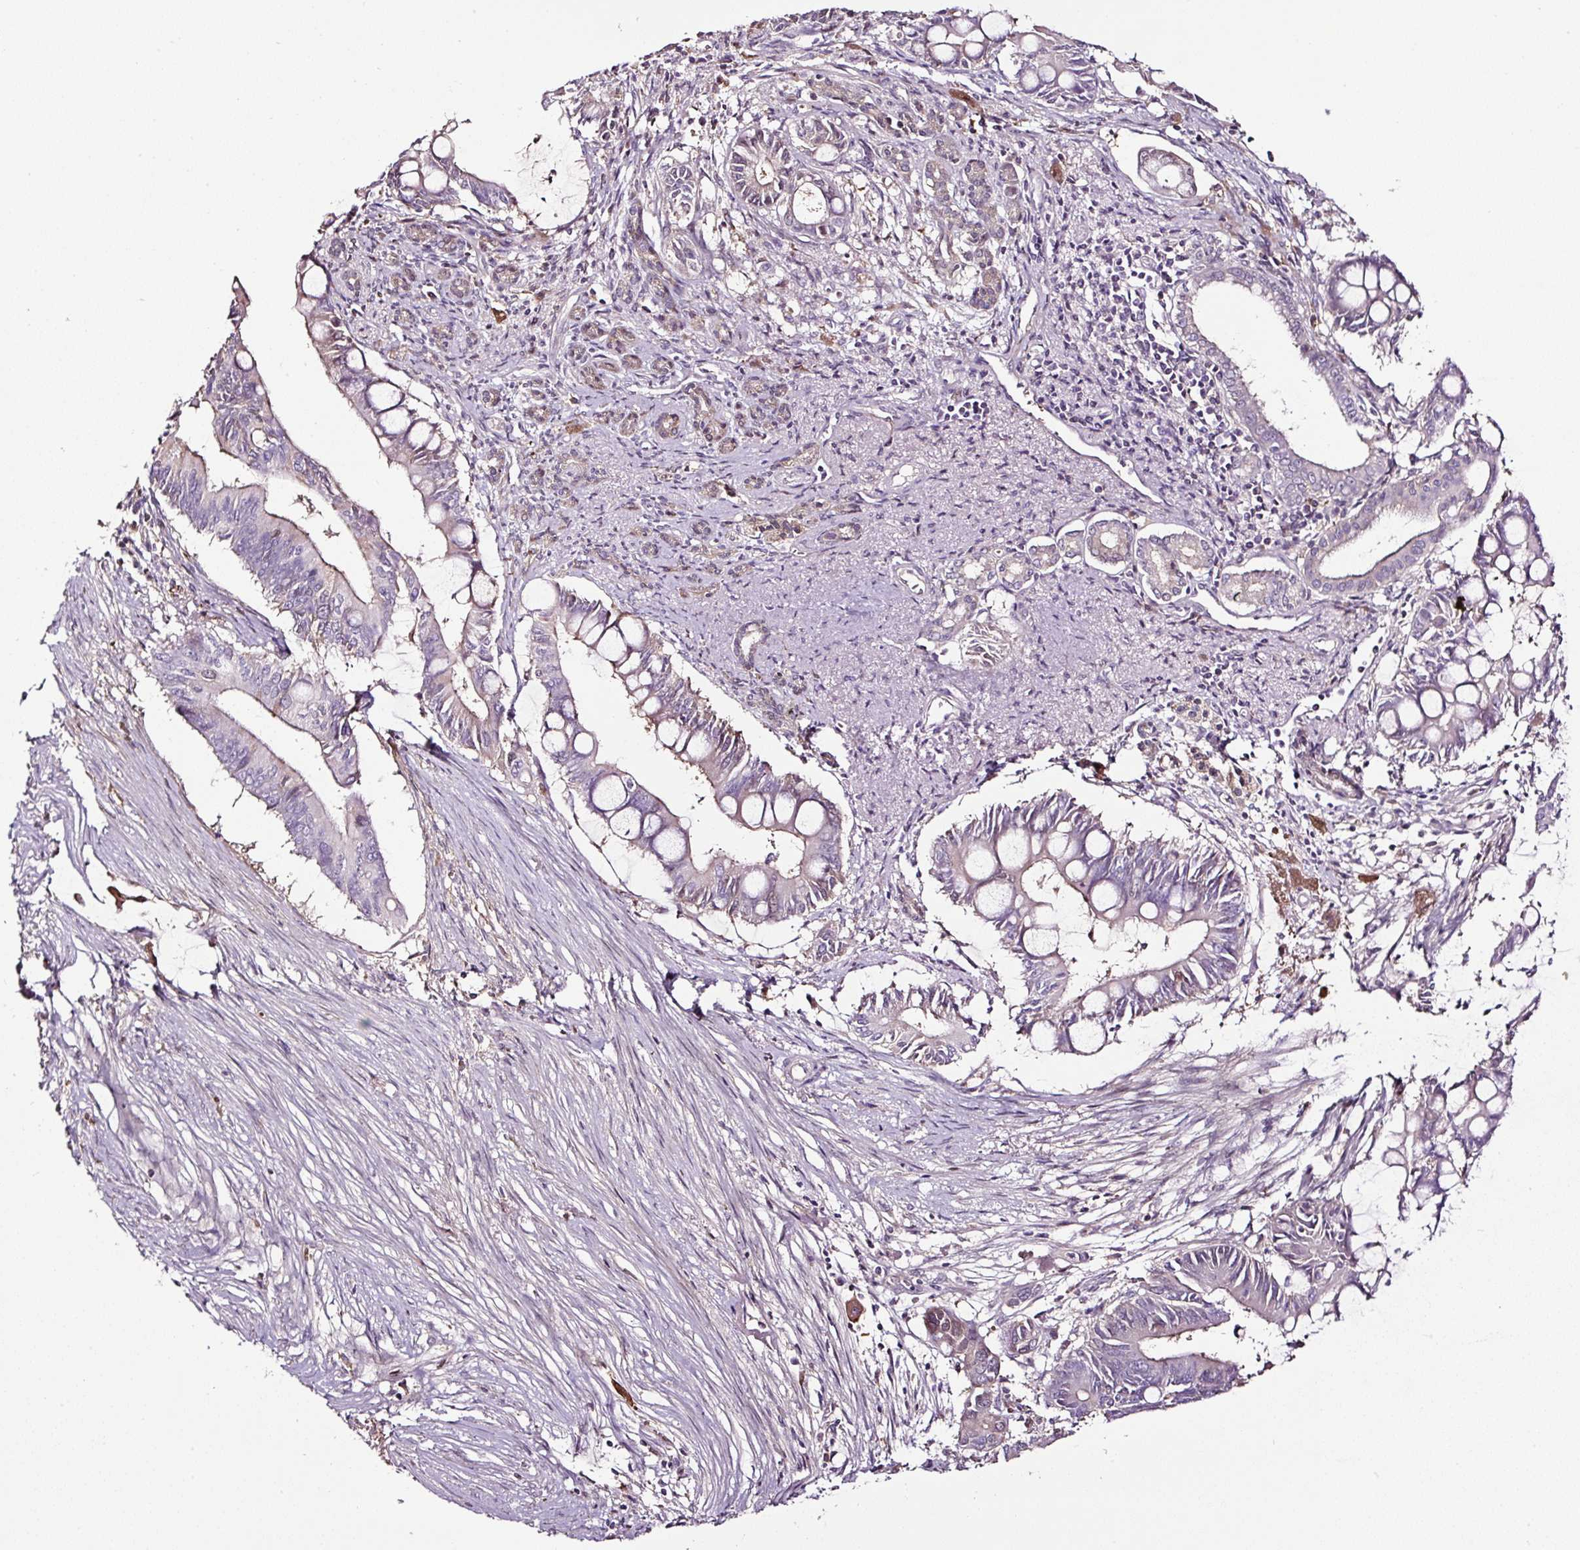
{"staining": {"intensity": "negative", "quantity": "none", "location": "none"}, "tissue": "pancreatic cancer", "cell_type": "Tumor cells", "image_type": "cancer", "snomed": [{"axis": "morphology", "description": "Adenocarcinoma, NOS"}, {"axis": "topography", "description": "Pancreas"}], "caption": "Immunohistochemistry micrograph of human pancreatic cancer (adenocarcinoma) stained for a protein (brown), which exhibits no expression in tumor cells.", "gene": "LRRC24", "patient": {"sex": "male", "age": 68}}